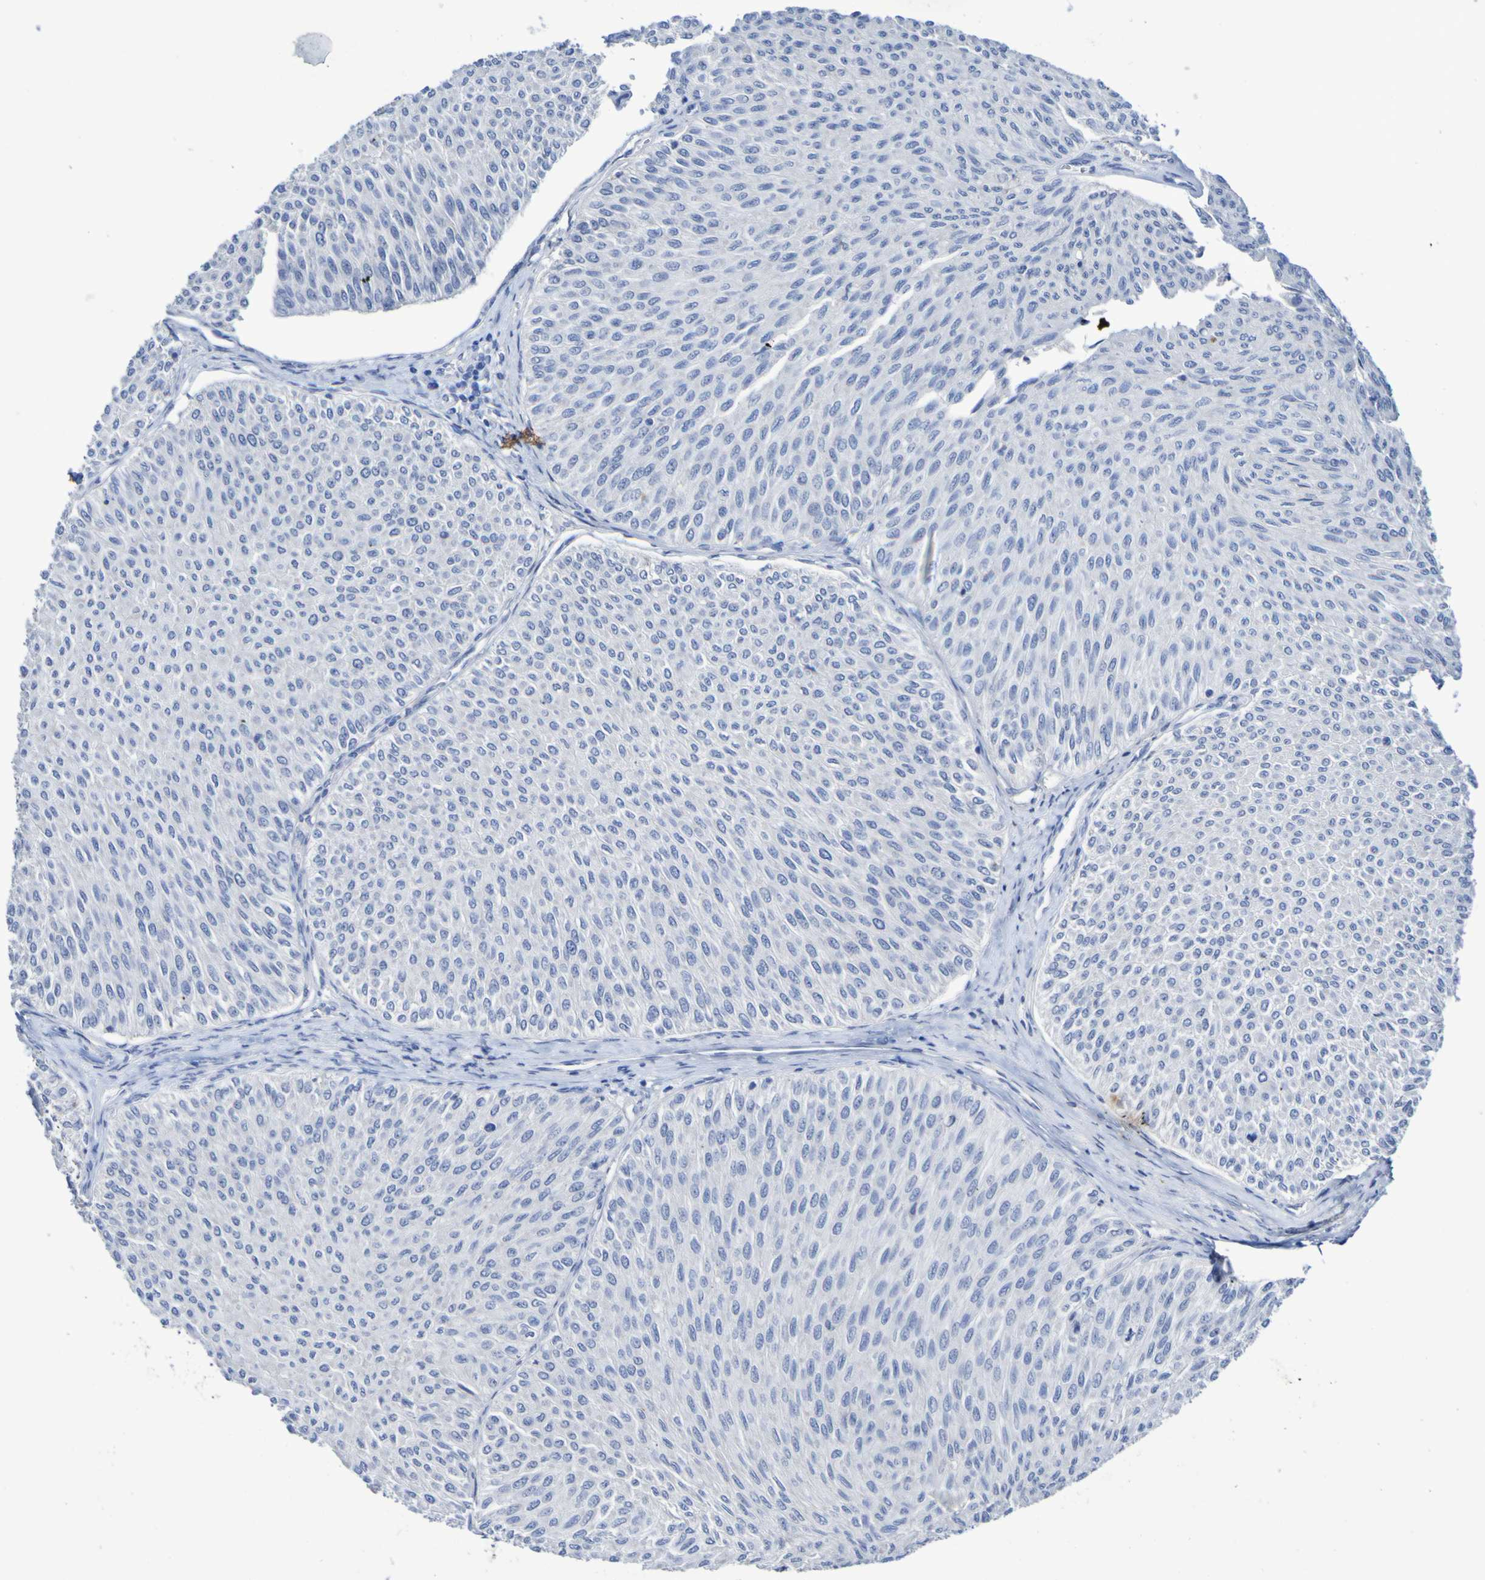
{"staining": {"intensity": "negative", "quantity": "none", "location": "none"}, "tissue": "urothelial cancer", "cell_type": "Tumor cells", "image_type": "cancer", "snomed": [{"axis": "morphology", "description": "Urothelial carcinoma, Low grade"}, {"axis": "topography", "description": "Urinary bladder"}], "caption": "The photomicrograph displays no staining of tumor cells in urothelial carcinoma (low-grade). (Brightfield microscopy of DAB IHC at high magnification).", "gene": "SGCB", "patient": {"sex": "male", "age": 78}}